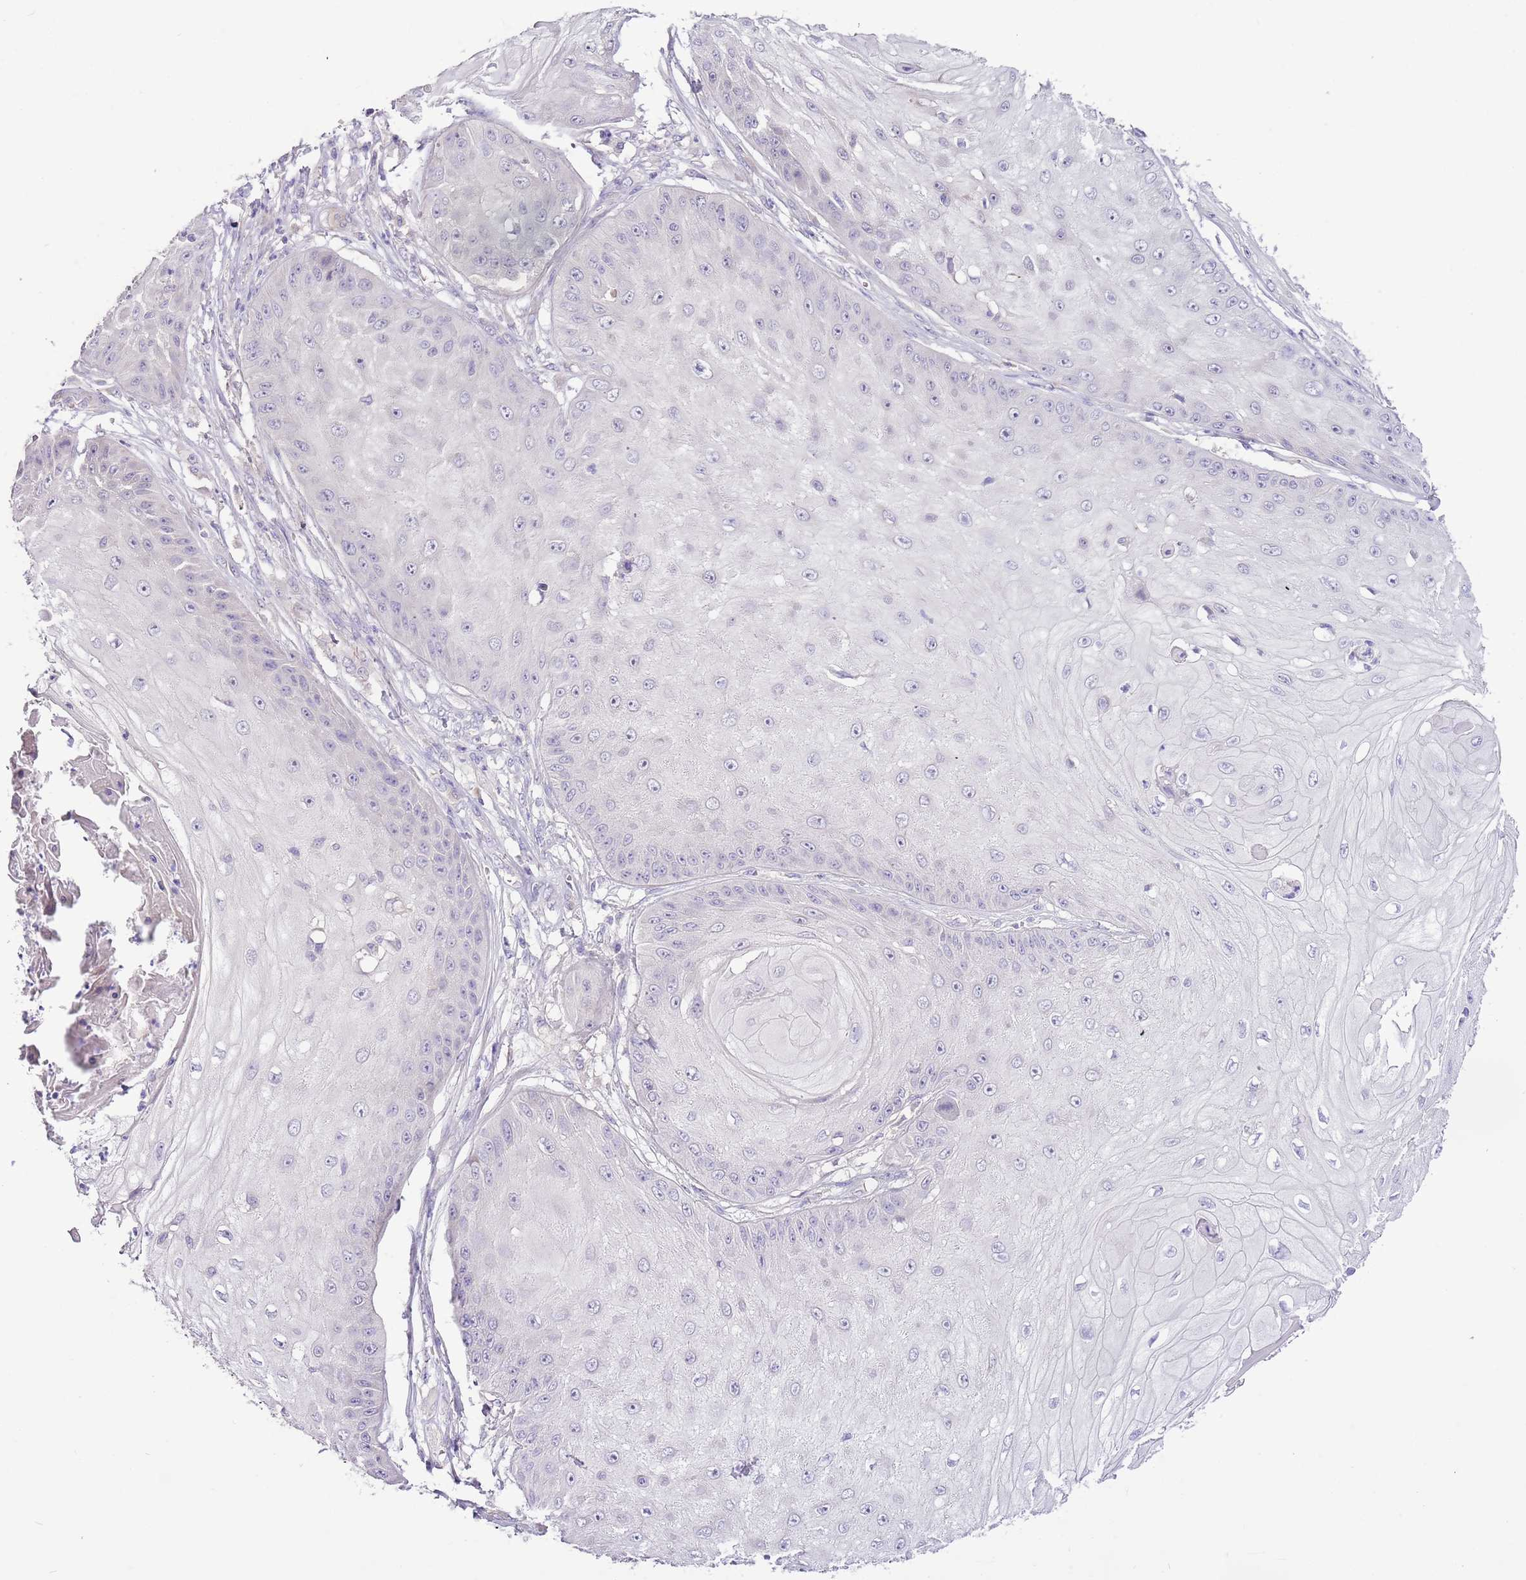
{"staining": {"intensity": "negative", "quantity": "none", "location": "none"}, "tissue": "skin cancer", "cell_type": "Tumor cells", "image_type": "cancer", "snomed": [{"axis": "morphology", "description": "Squamous cell carcinoma, NOS"}, {"axis": "topography", "description": "Skin"}], "caption": "Micrograph shows no protein staining in tumor cells of skin squamous cell carcinoma tissue.", "gene": "RFK", "patient": {"sex": "male", "age": 70}}